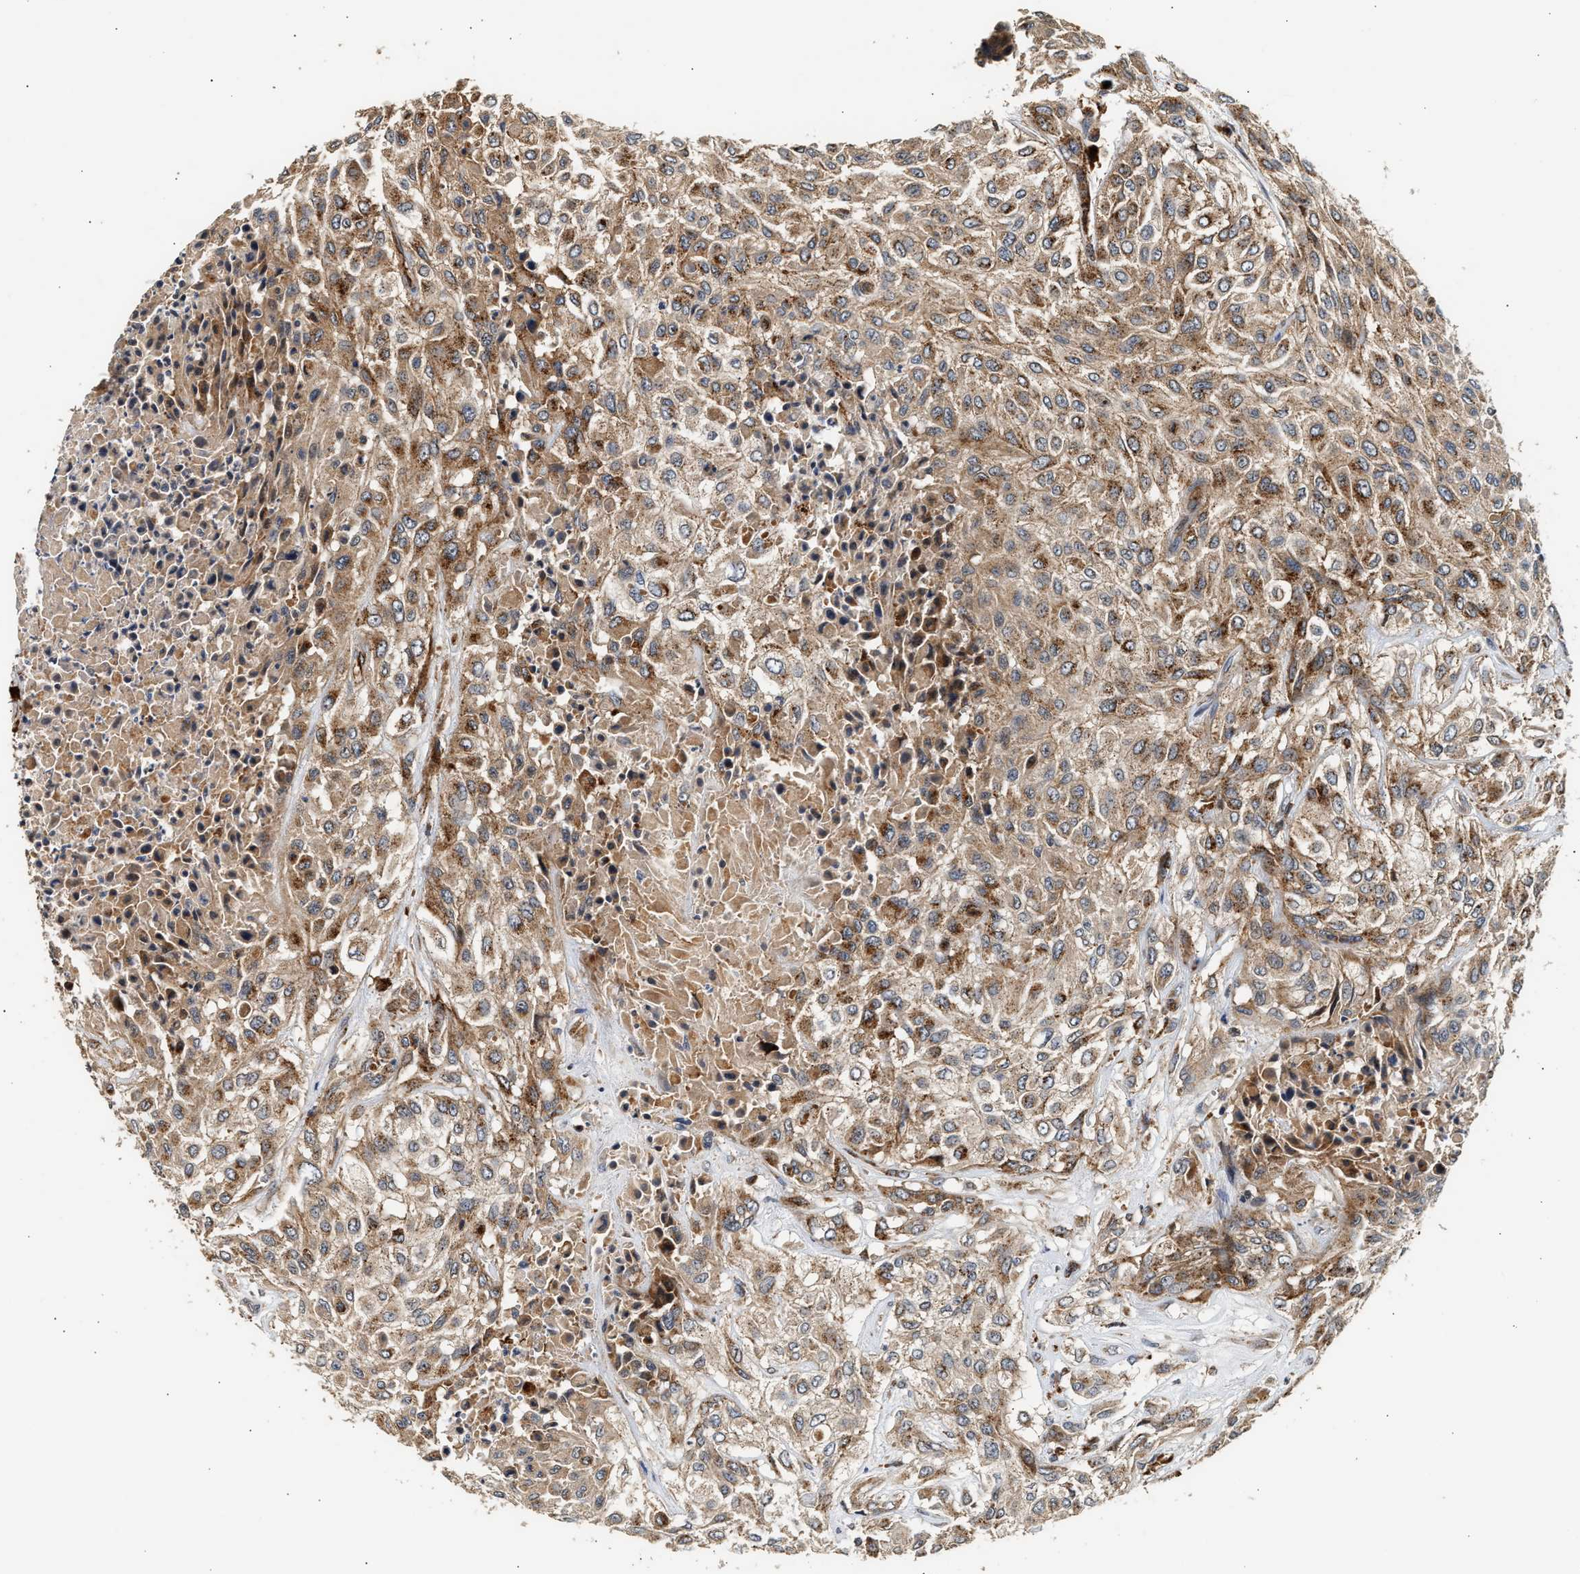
{"staining": {"intensity": "moderate", "quantity": ">75%", "location": "cytoplasmic/membranous"}, "tissue": "urothelial cancer", "cell_type": "Tumor cells", "image_type": "cancer", "snomed": [{"axis": "morphology", "description": "Urothelial carcinoma, High grade"}, {"axis": "topography", "description": "Urinary bladder"}], "caption": "The photomicrograph exhibits a brown stain indicating the presence of a protein in the cytoplasmic/membranous of tumor cells in urothelial cancer.", "gene": "PLD3", "patient": {"sex": "male", "age": 57}}